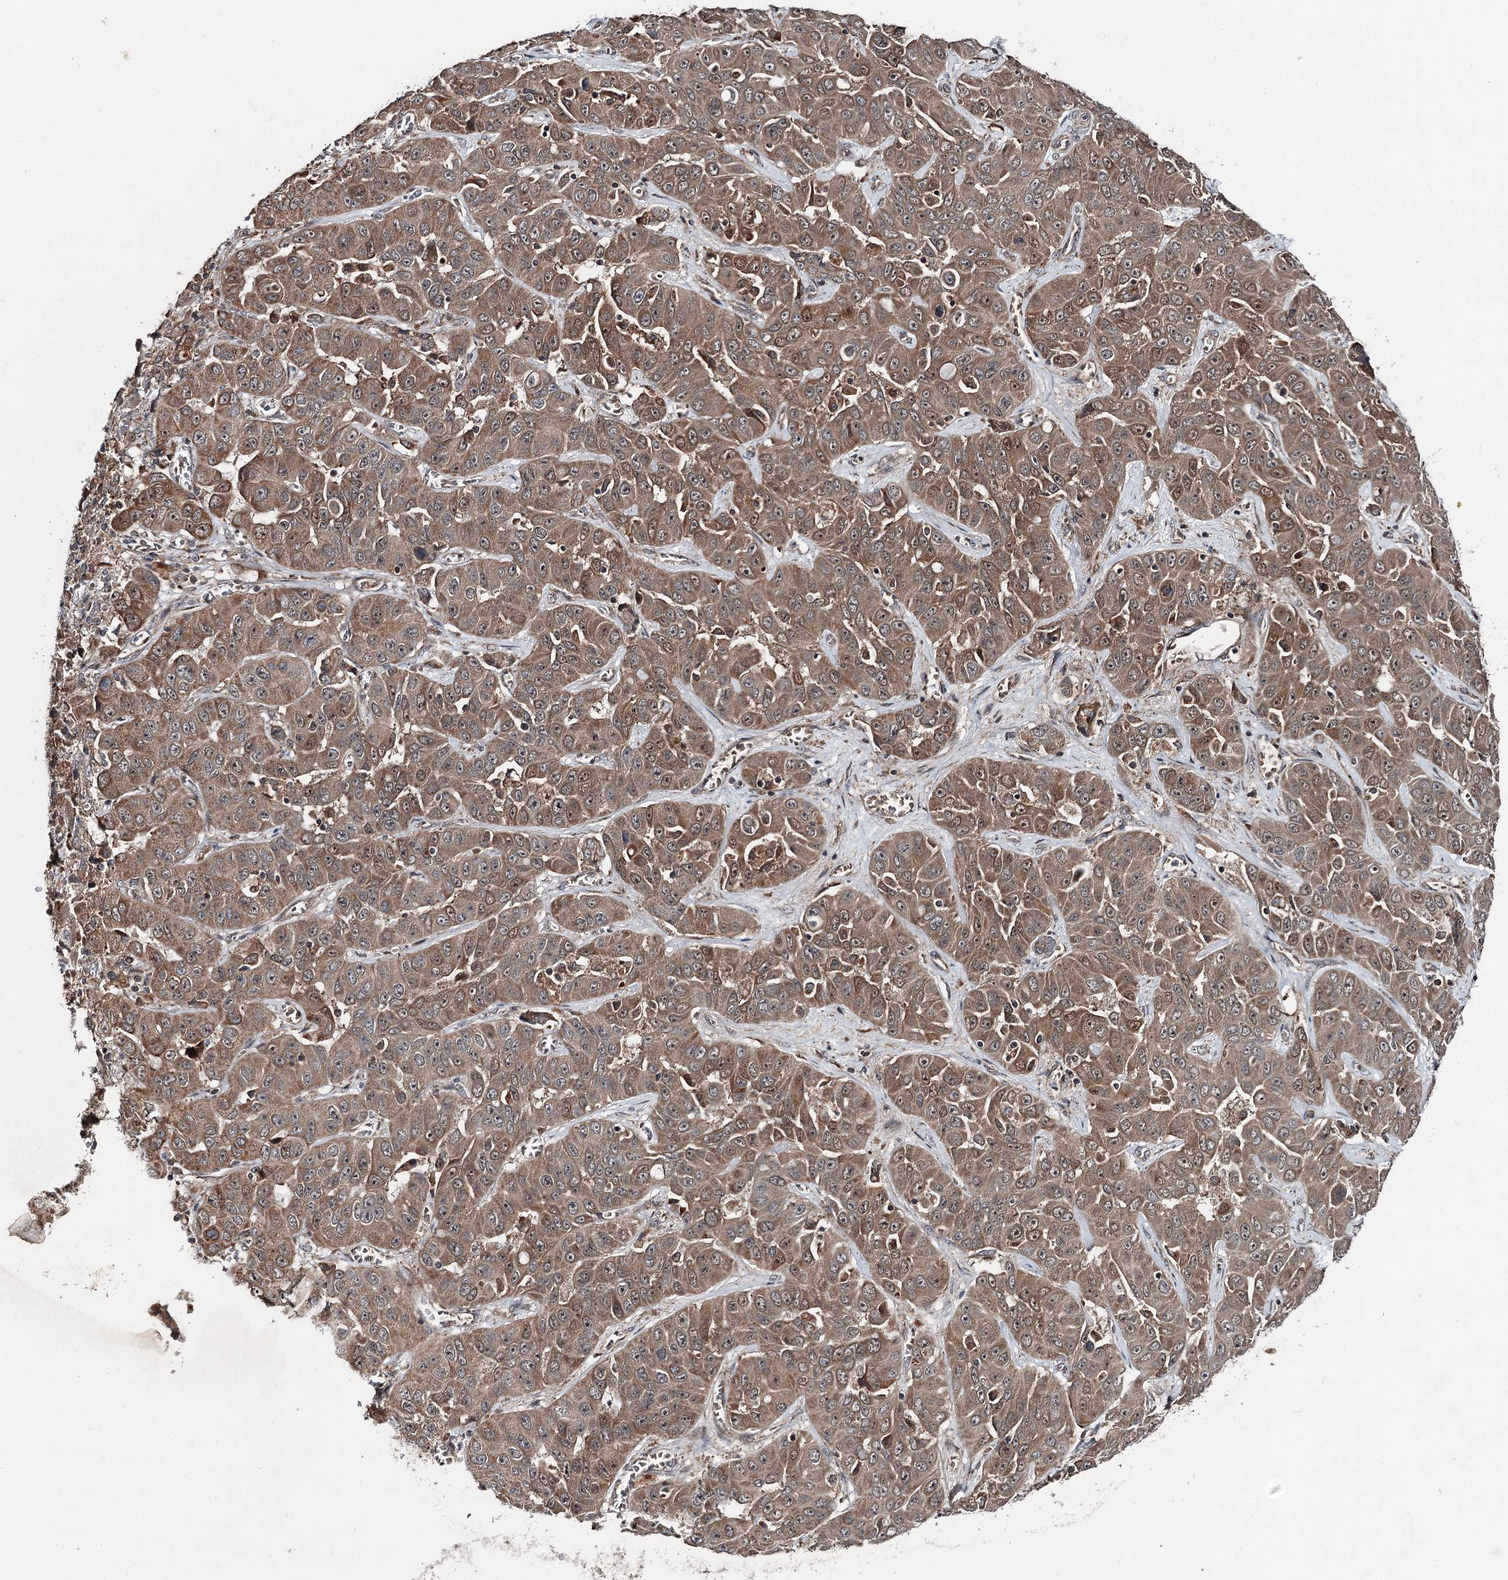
{"staining": {"intensity": "moderate", "quantity": ">75%", "location": "cytoplasmic/membranous"}, "tissue": "liver cancer", "cell_type": "Tumor cells", "image_type": "cancer", "snomed": [{"axis": "morphology", "description": "Cholangiocarcinoma"}, {"axis": "topography", "description": "Liver"}], "caption": "Immunohistochemical staining of liver cholangiocarcinoma reveals medium levels of moderate cytoplasmic/membranous protein staining in about >75% of tumor cells.", "gene": "MINDY3", "patient": {"sex": "female", "age": 52}}